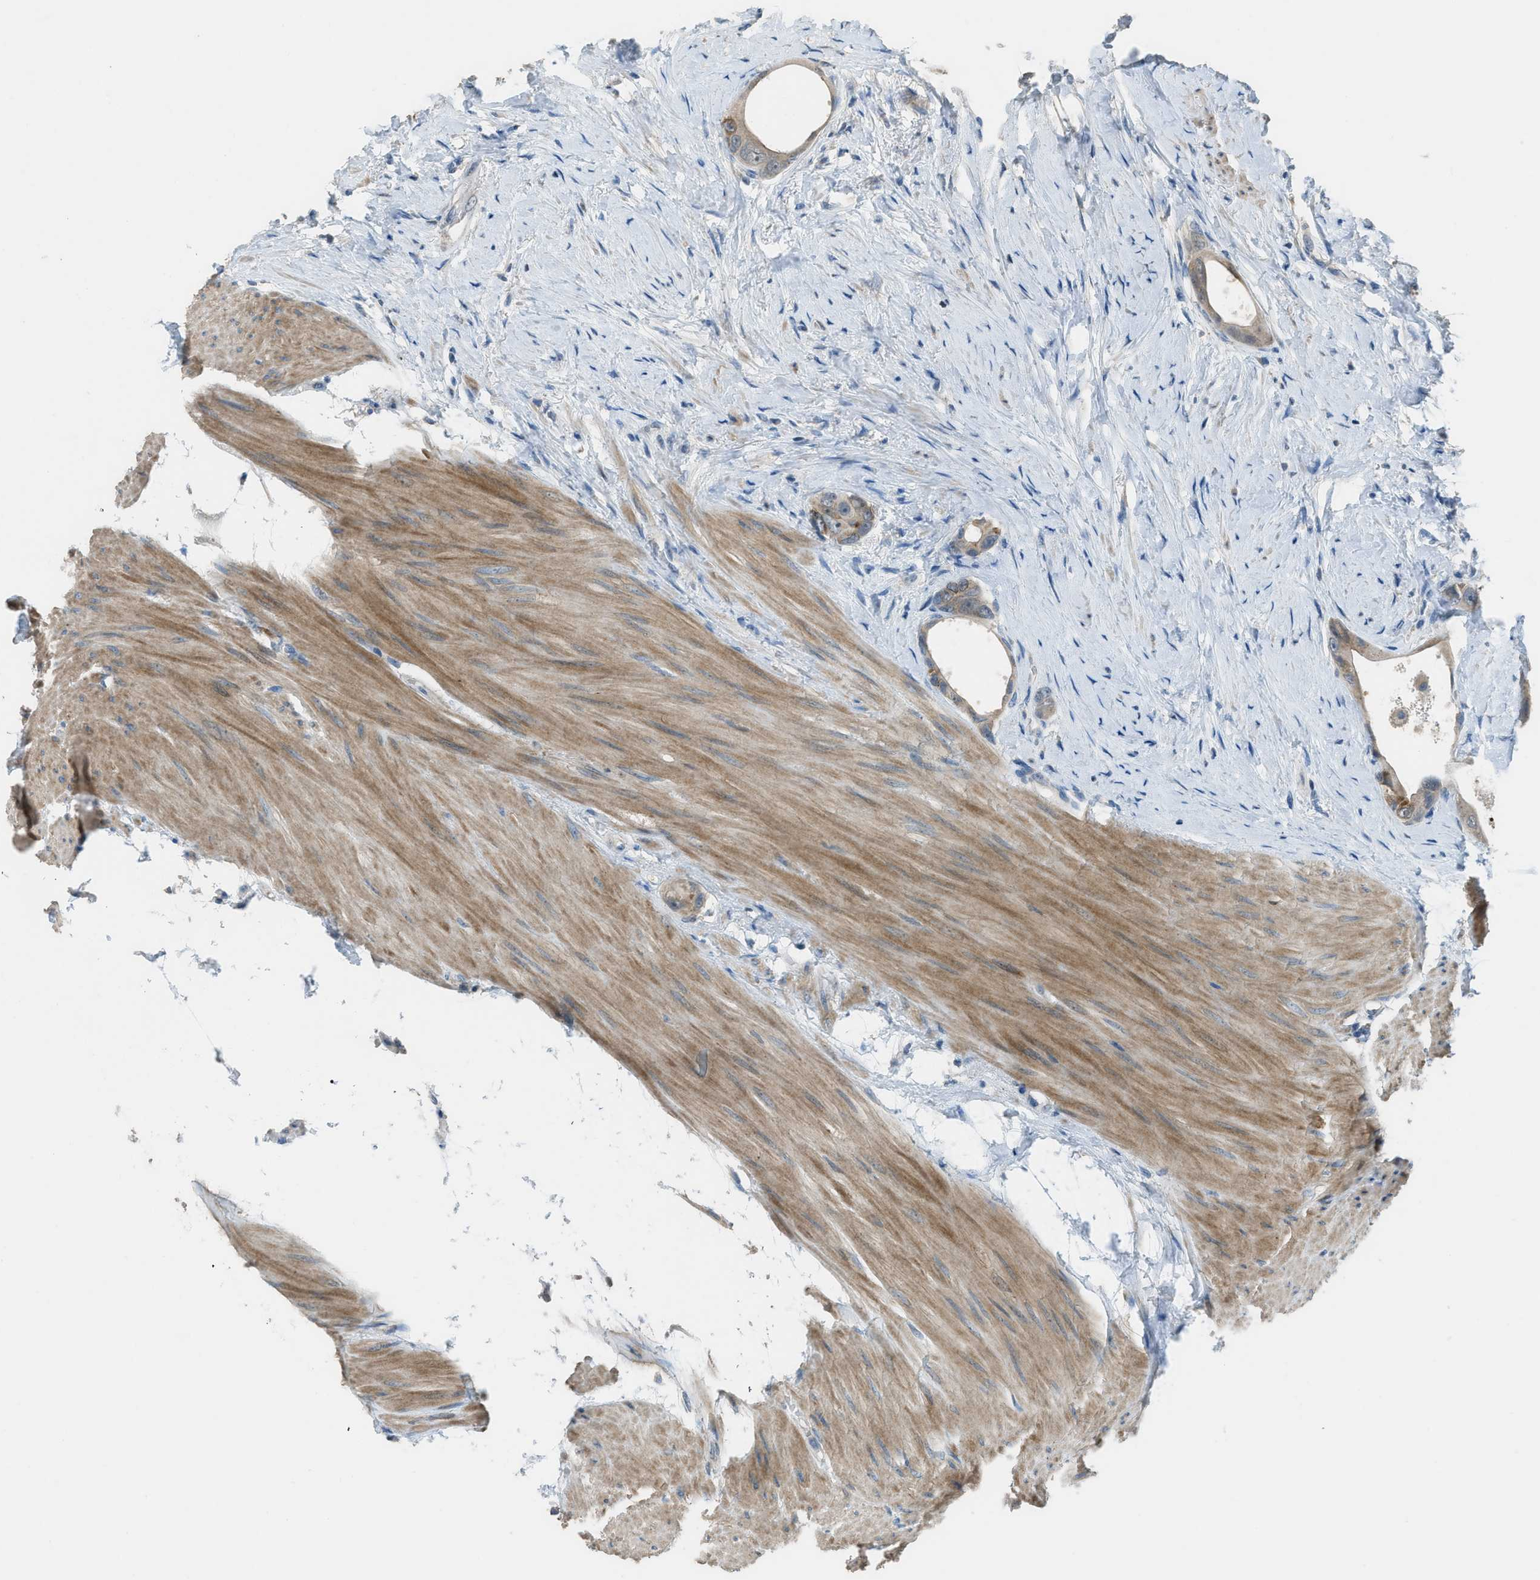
{"staining": {"intensity": "weak", "quantity": ">75%", "location": "cytoplasmic/membranous"}, "tissue": "colorectal cancer", "cell_type": "Tumor cells", "image_type": "cancer", "snomed": [{"axis": "morphology", "description": "Adenocarcinoma, NOS"}, {"axis": "topography", "description": "Rectum"}], "caption": "This micrograph demonstrates colorectal adenocarcinoma stained with IHC to label a protein in brown. The cytoplasmic/membranous of tumor cells show weak positivity for the protein. Nuclei are counter-stained blue.", "gene": "TIMD4", "patient": {"sex": "male", "age": 51}}